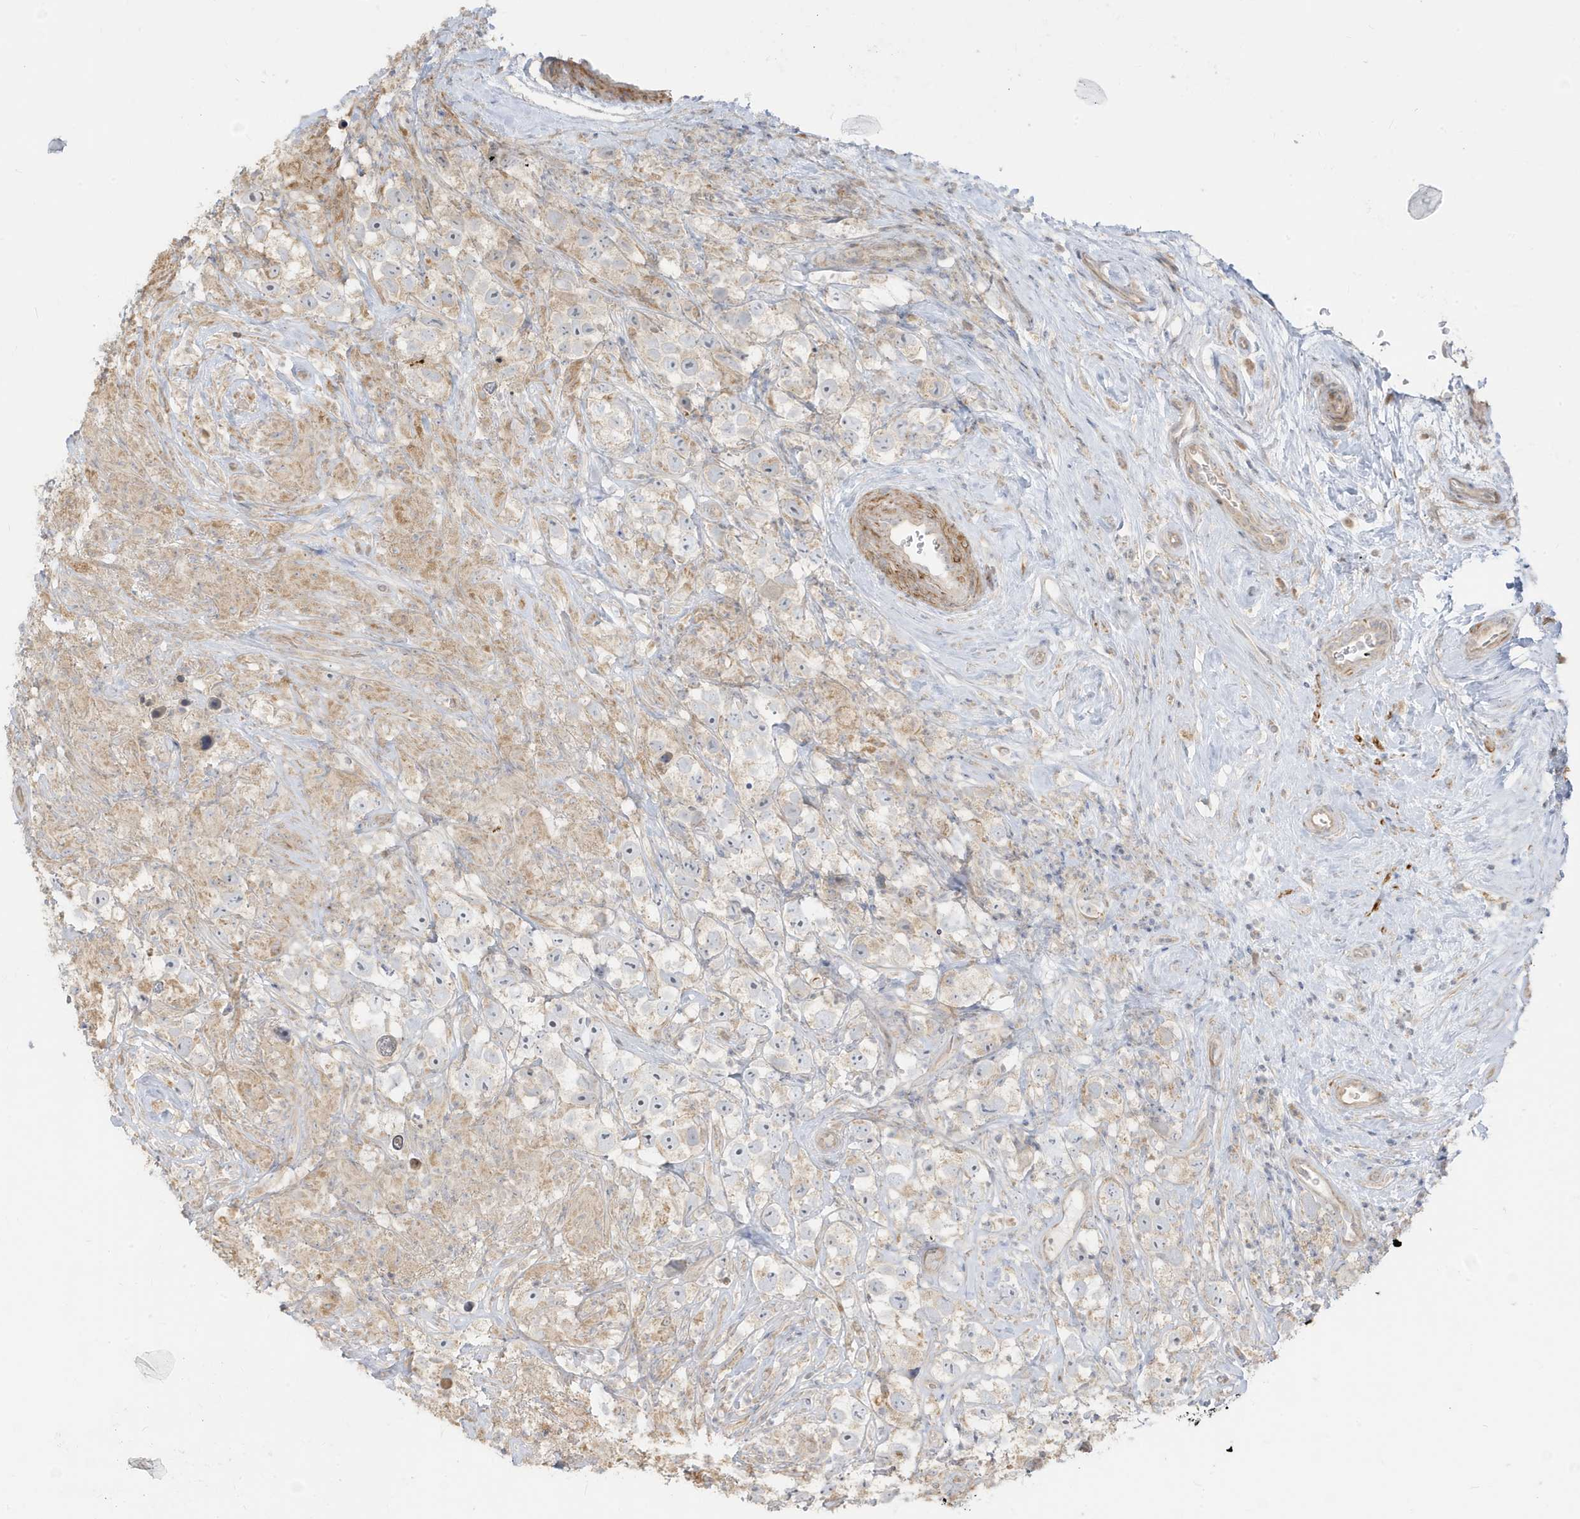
{"staining": {"intensity": "weak", "quantity": "<25%", "location": "cytoplasmic/membranous"}, "tissue": "testis cancer", "cell_type": "Tumor cells", "image_type": "cancer", "snomed": [{"axis": "morphology", "description": "Seminoma, NOS"}, {"axis": "topography", "description": "Testis"}], "caption": "Immunohistochemistry micrograph of human seminoma (testis) stained for a protein (brown), which shows no positivity in tumor cells.", "gene": "MCOLN1", "patient": {"sex": "male", "age": 49}}